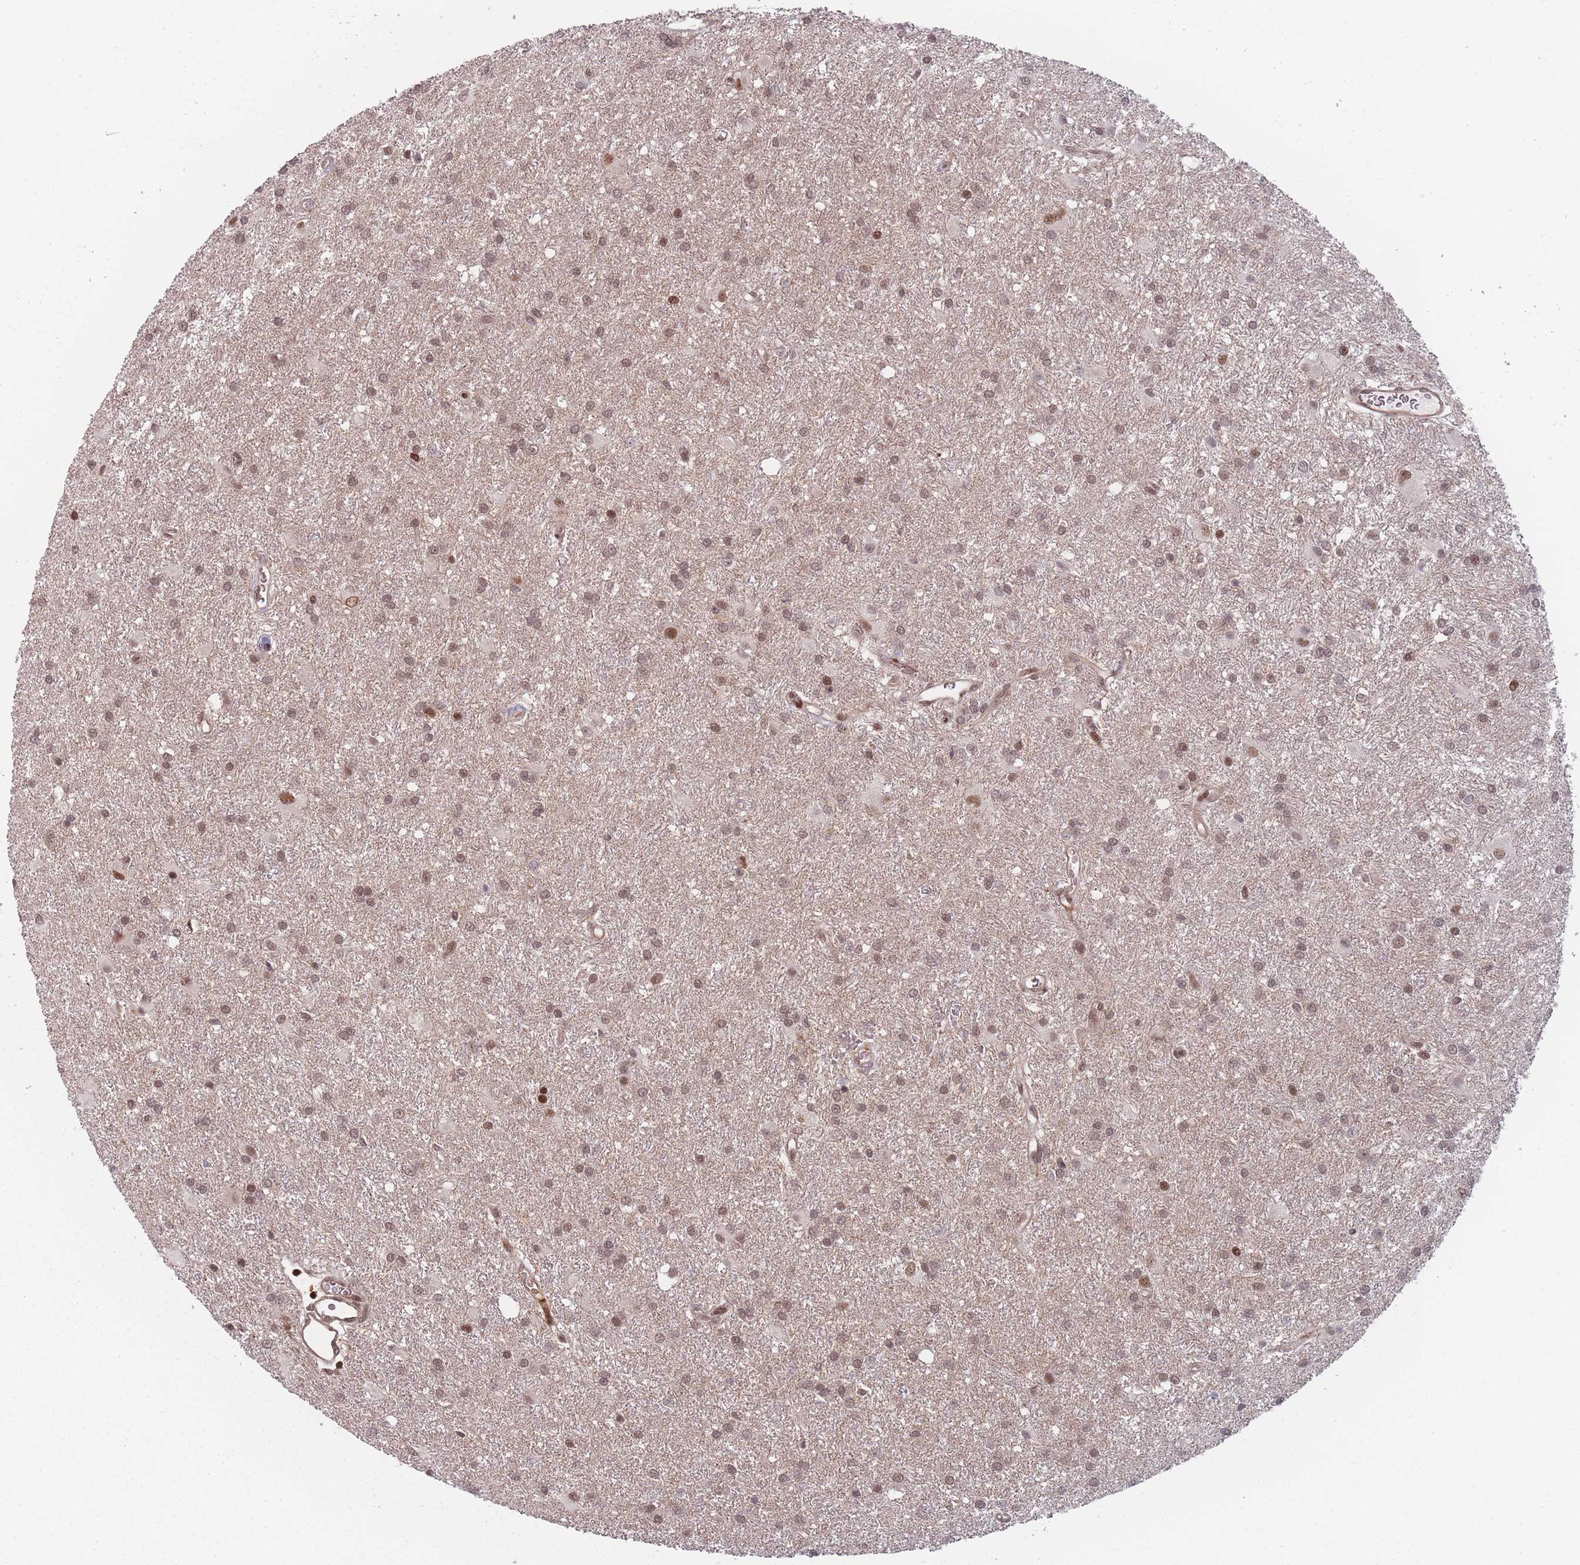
{"staining": {"intensity": "moderate", "quantity": ">75%", "location": "nuclear"}, "tissue": "glioma", "cell_type": "Tumor cells", "image_type": "cancer", "snomed": [{"axis": "morphology", "description": "Glioma, malignant, High grade"}, {"axis": "topography", "description": "Brain"}], "caption": "Immunohistochemistry of human glioma demonstrates medium levels of moderate nuclear staining in approximately >75% of tumor cells. (Stains: DAB in brown, nuclei in blue, Microscopy: brightfield microscopy at high magnification).", "gene": "WDR55", "patient": {"sex": "female", "age": 50}}